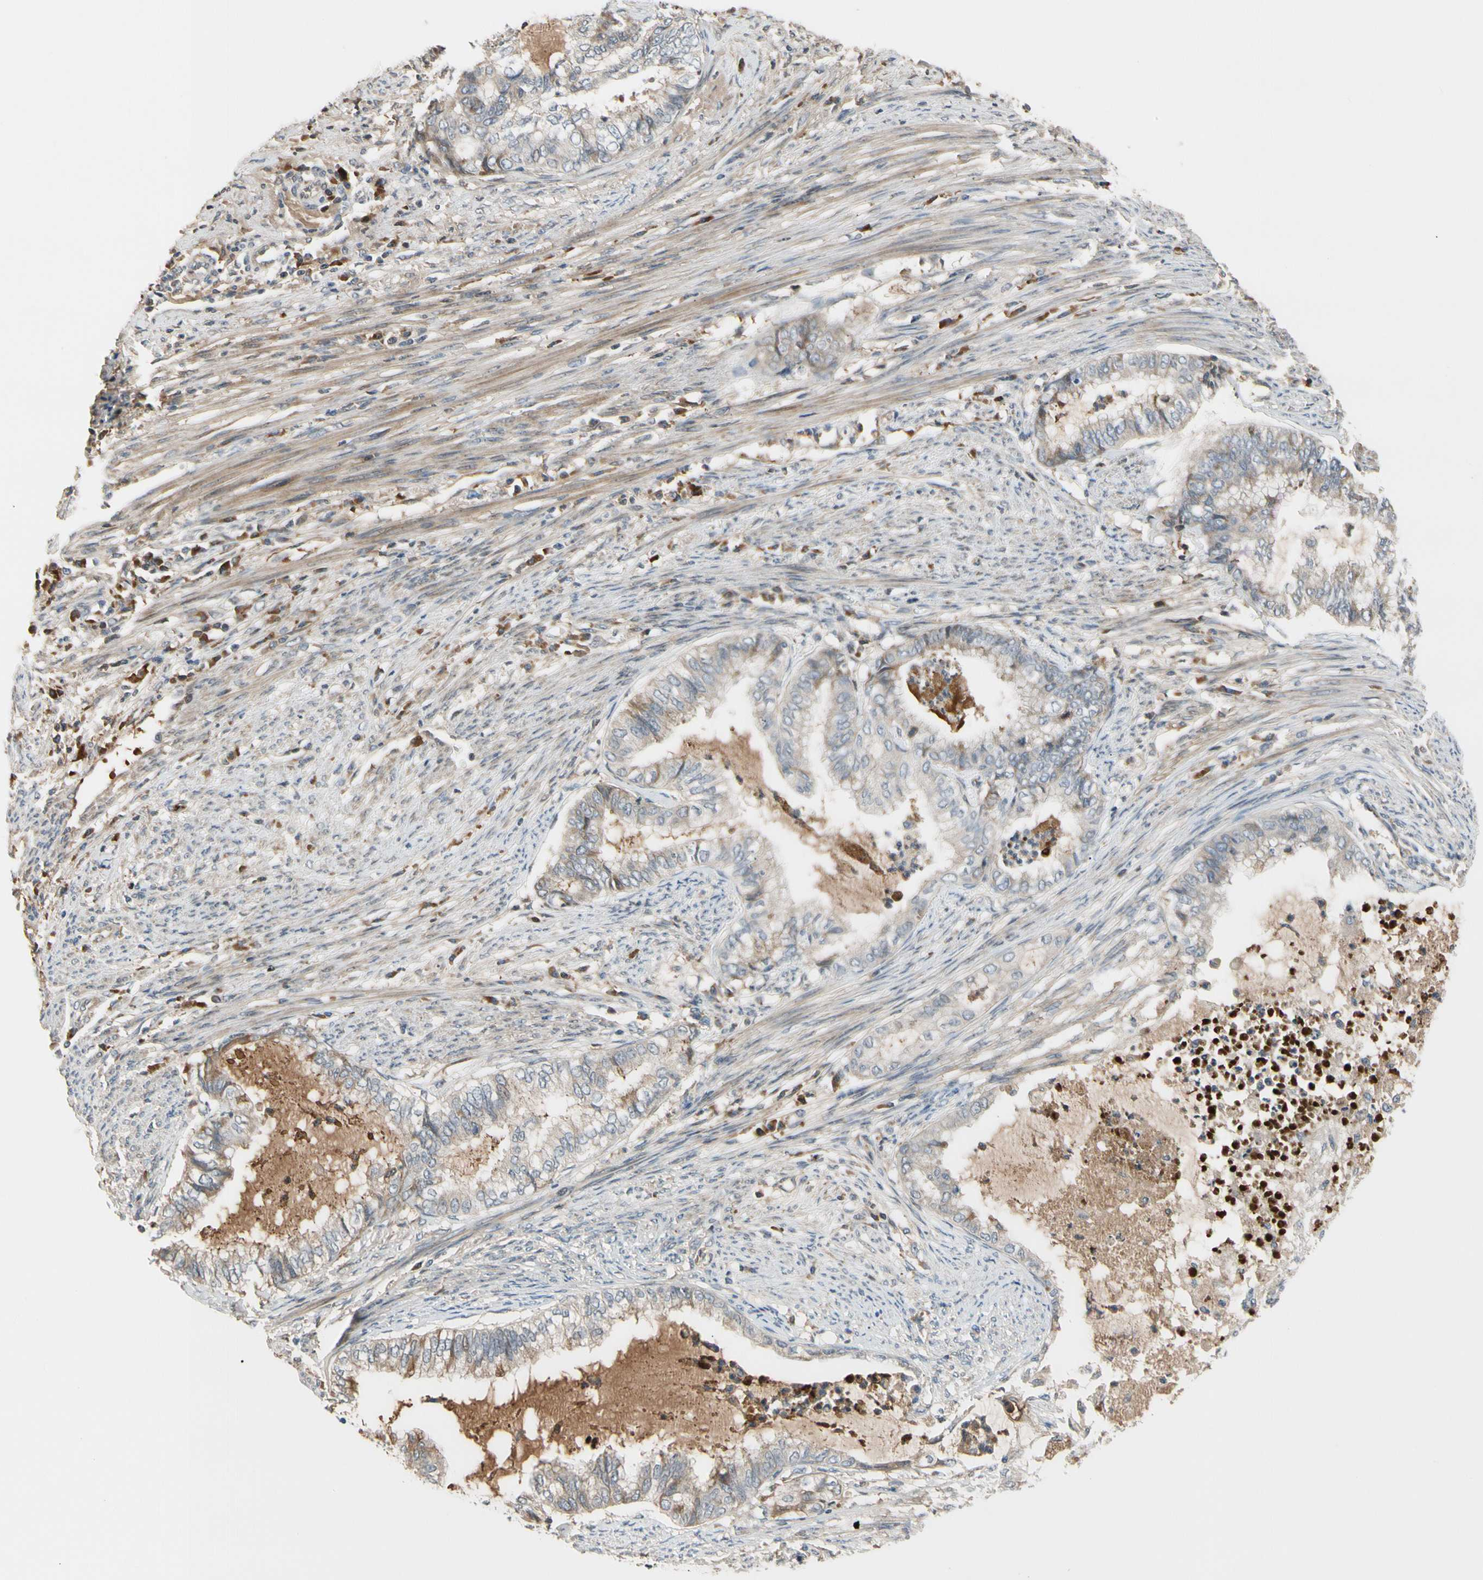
{"staining": {"intensity": "weak", "quantity": ">75%", "location": "cytoplasmic/membranous"}, "tissue": "endometrial cancer", "cell_type": "Tumor cells", "image_type": "cancer", "snomed": [{"axis": "morphology", "description": "Adenocarcinoma, NOS"}, {"axis": "topography", "description": "Endometrium"}], "caption": "Protein staining exhibits weak cytoplasmic/membranous expression in approximately >75% of tumor cells in adenocarcinoma (endometrial). The staining was performed using DAB, with brown indicating positive protein expression. Nuclei are stained blue with hematoxylin.", "gene": "C4A", "patient": {"sex": "female", "age": 79}}